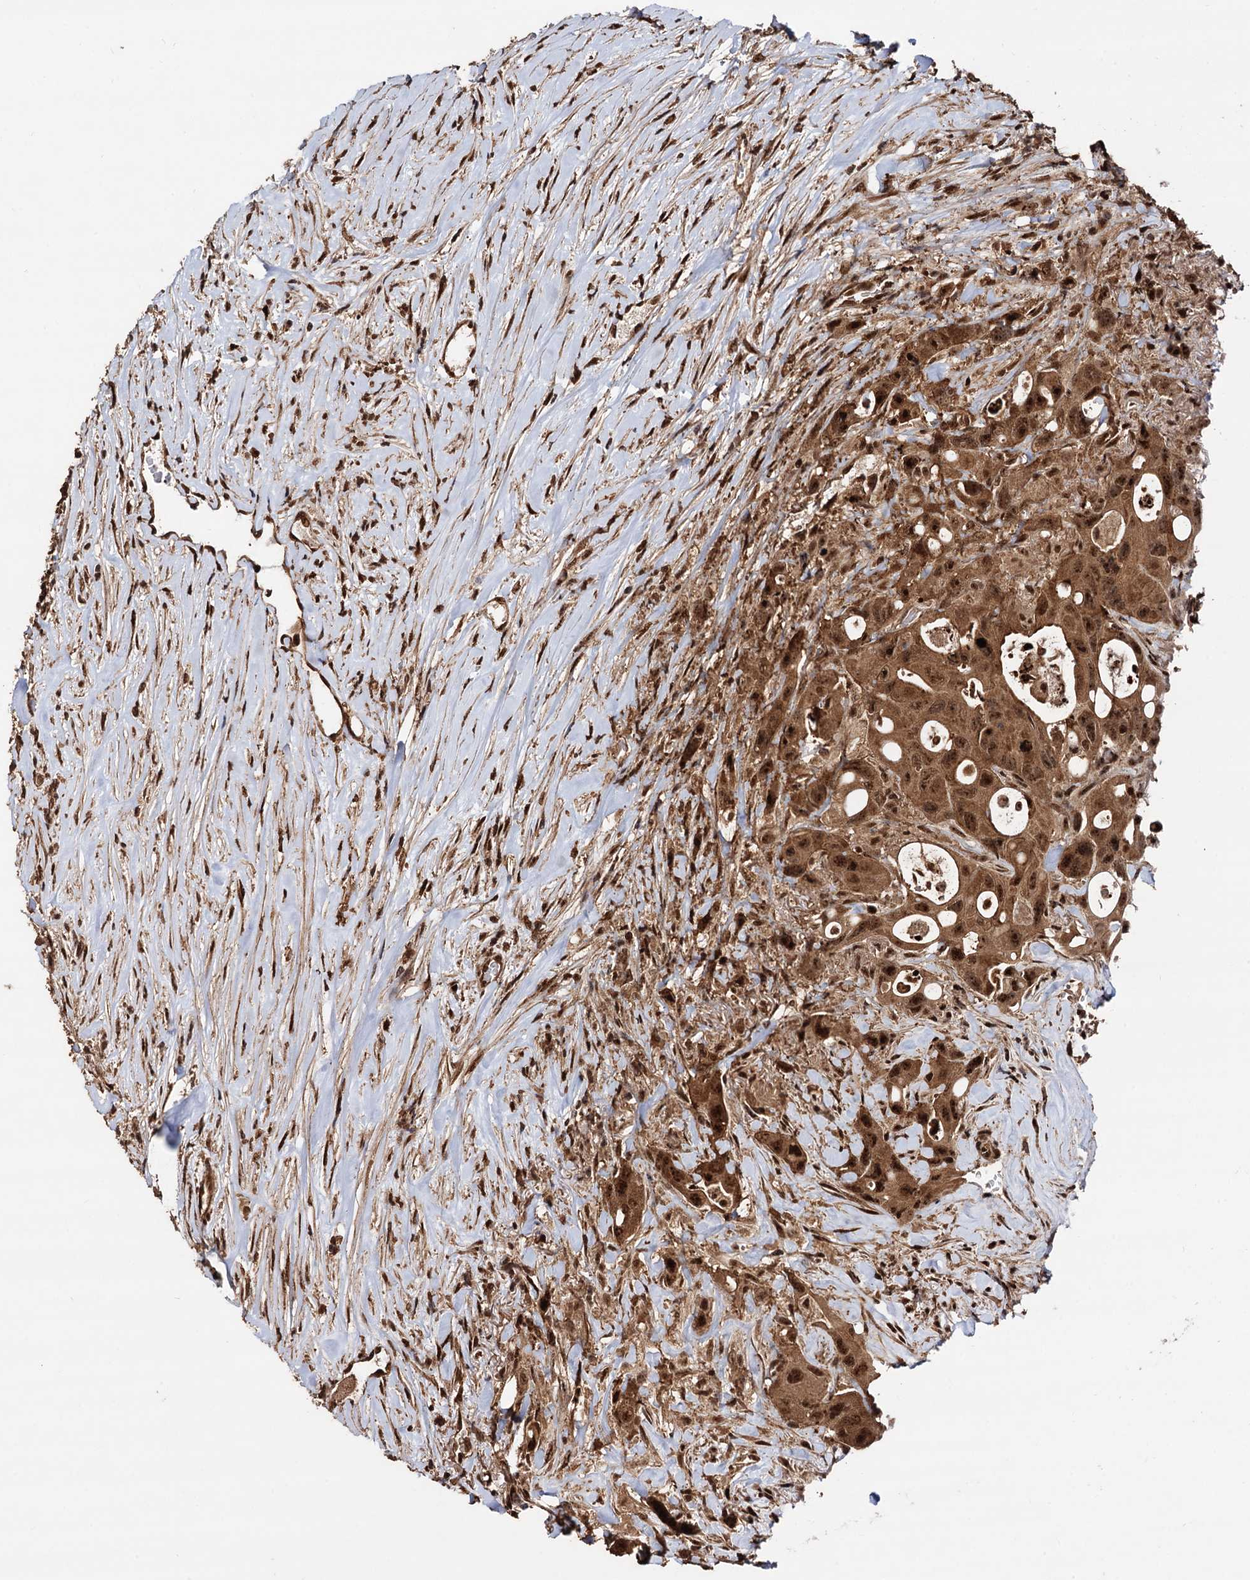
{"staining": {"intensity": "strong", "quantity": ">75%", "location": "cytoplasmic/membranous,nuclear"}, "tissue": "colorectal cancer", "cell_type": "Tumor cells", "image_type": "cancer", "snomed": [{"axis": "morphology", "description": "Adenocarcinoma, NOS"}, {"axis": "topography", "description": "Colon"}], "caption": "IHC of colorectal cancer (adenocarcinoma) displays high levels of strong cytoplasmic/membranous and nuclear positivity in about >75% of tumor cells.", "gene": "PIGB", "patient": {"sex": "female", "age": 46}}